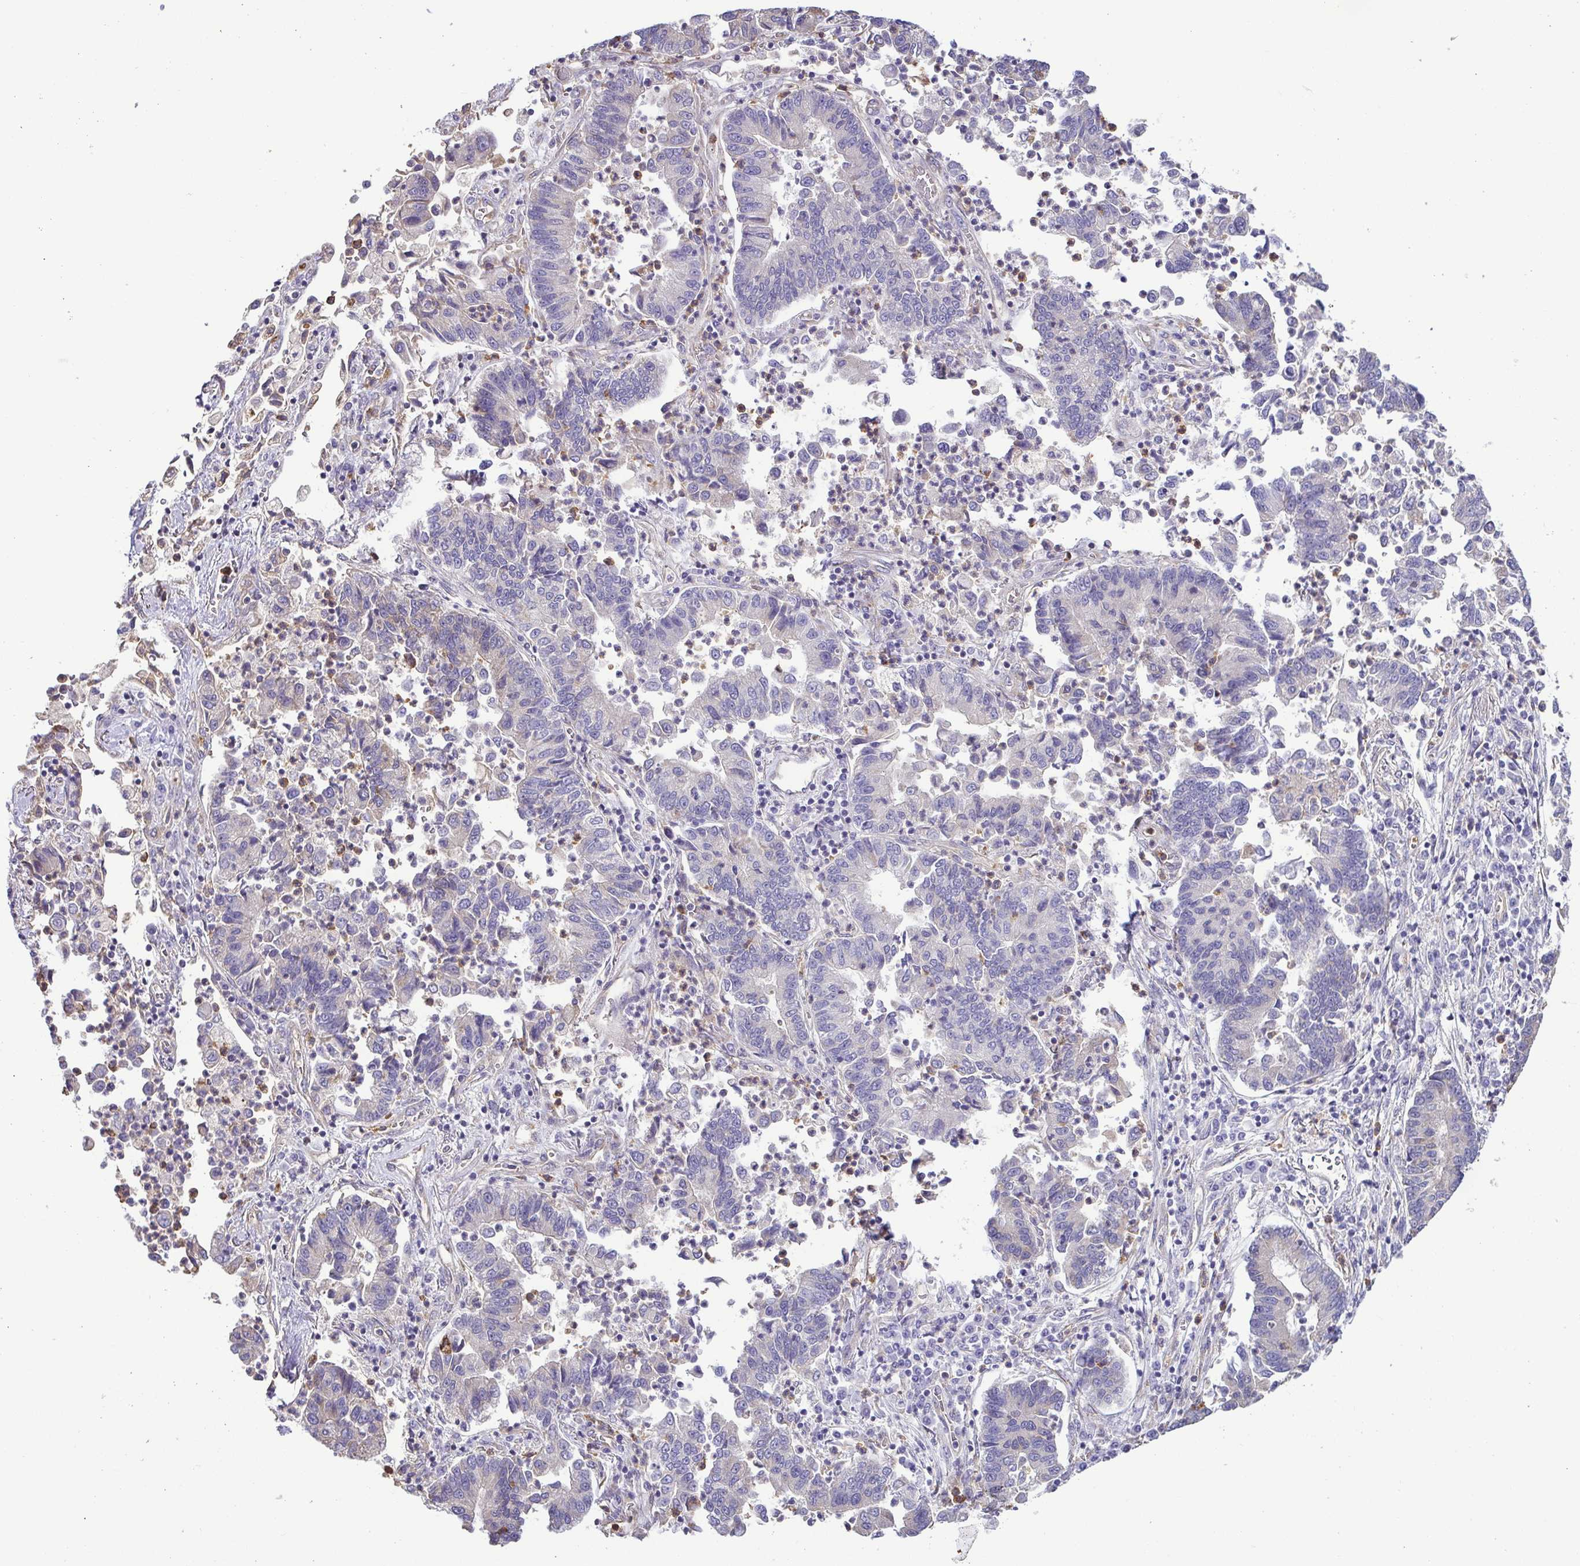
{"staining": {"intensity": "negative", "quantity": "none", "location": "none"}, "tissue": "lung cancer", "cell_type": "Tumor cells", "image_type": "cancer", "snomed": [{"axis": "morphology", "description": "Adenocarcinoma, NOS"}, {"axis": "topography", "description": "Lung"}], "caption": "High power microscopy micrograph of an immunohistochemistry (IHC) photomicrograph of adenocarcinoma (lung), revealing no significant positivity in tumor cells.", "gene": "MYL10", "patient": {"sex": "female", "age": 57}}